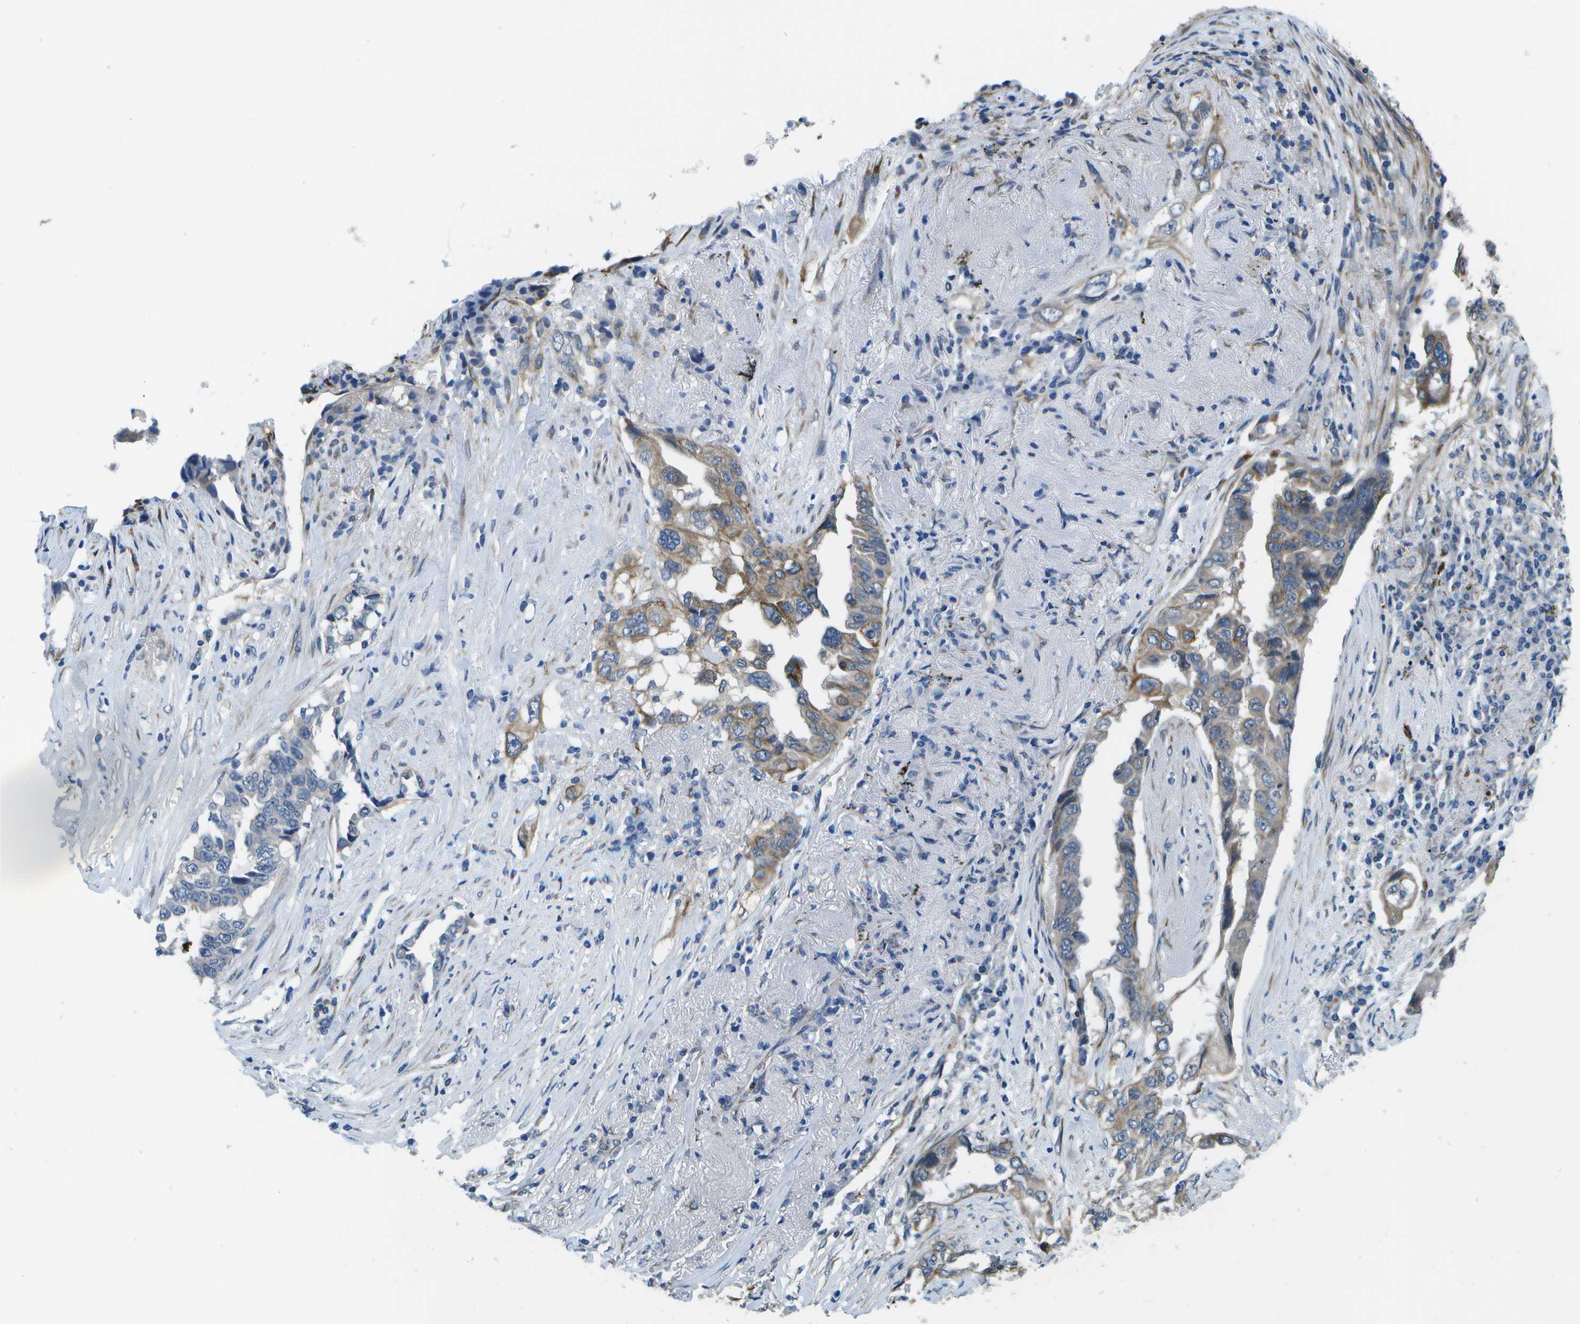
{"staining": {"intensity": "moderate", "quantity": "25%-75%", "location": "cytoplasmic/membranous"}, "tissue": "lung cancer", "cell_type": "Tumor cells", "image_type": "cancer", "snomed": [{"axis": "morphology", "description": "Adenocarcinoma, NOS"}, {"axis": "topography", "description": "Lung"}], "caption": "This photomicrograph shows adenocarcinoma (lung) stained with immunohistochemistry to label a protein in brown. The cytoplasmic/membranous of tumor cells show moderate positivity for the protein. Nuclei are counter-stained blue.", "gene": "P3H1", "patient": {"sex": "female", "age": 51}}